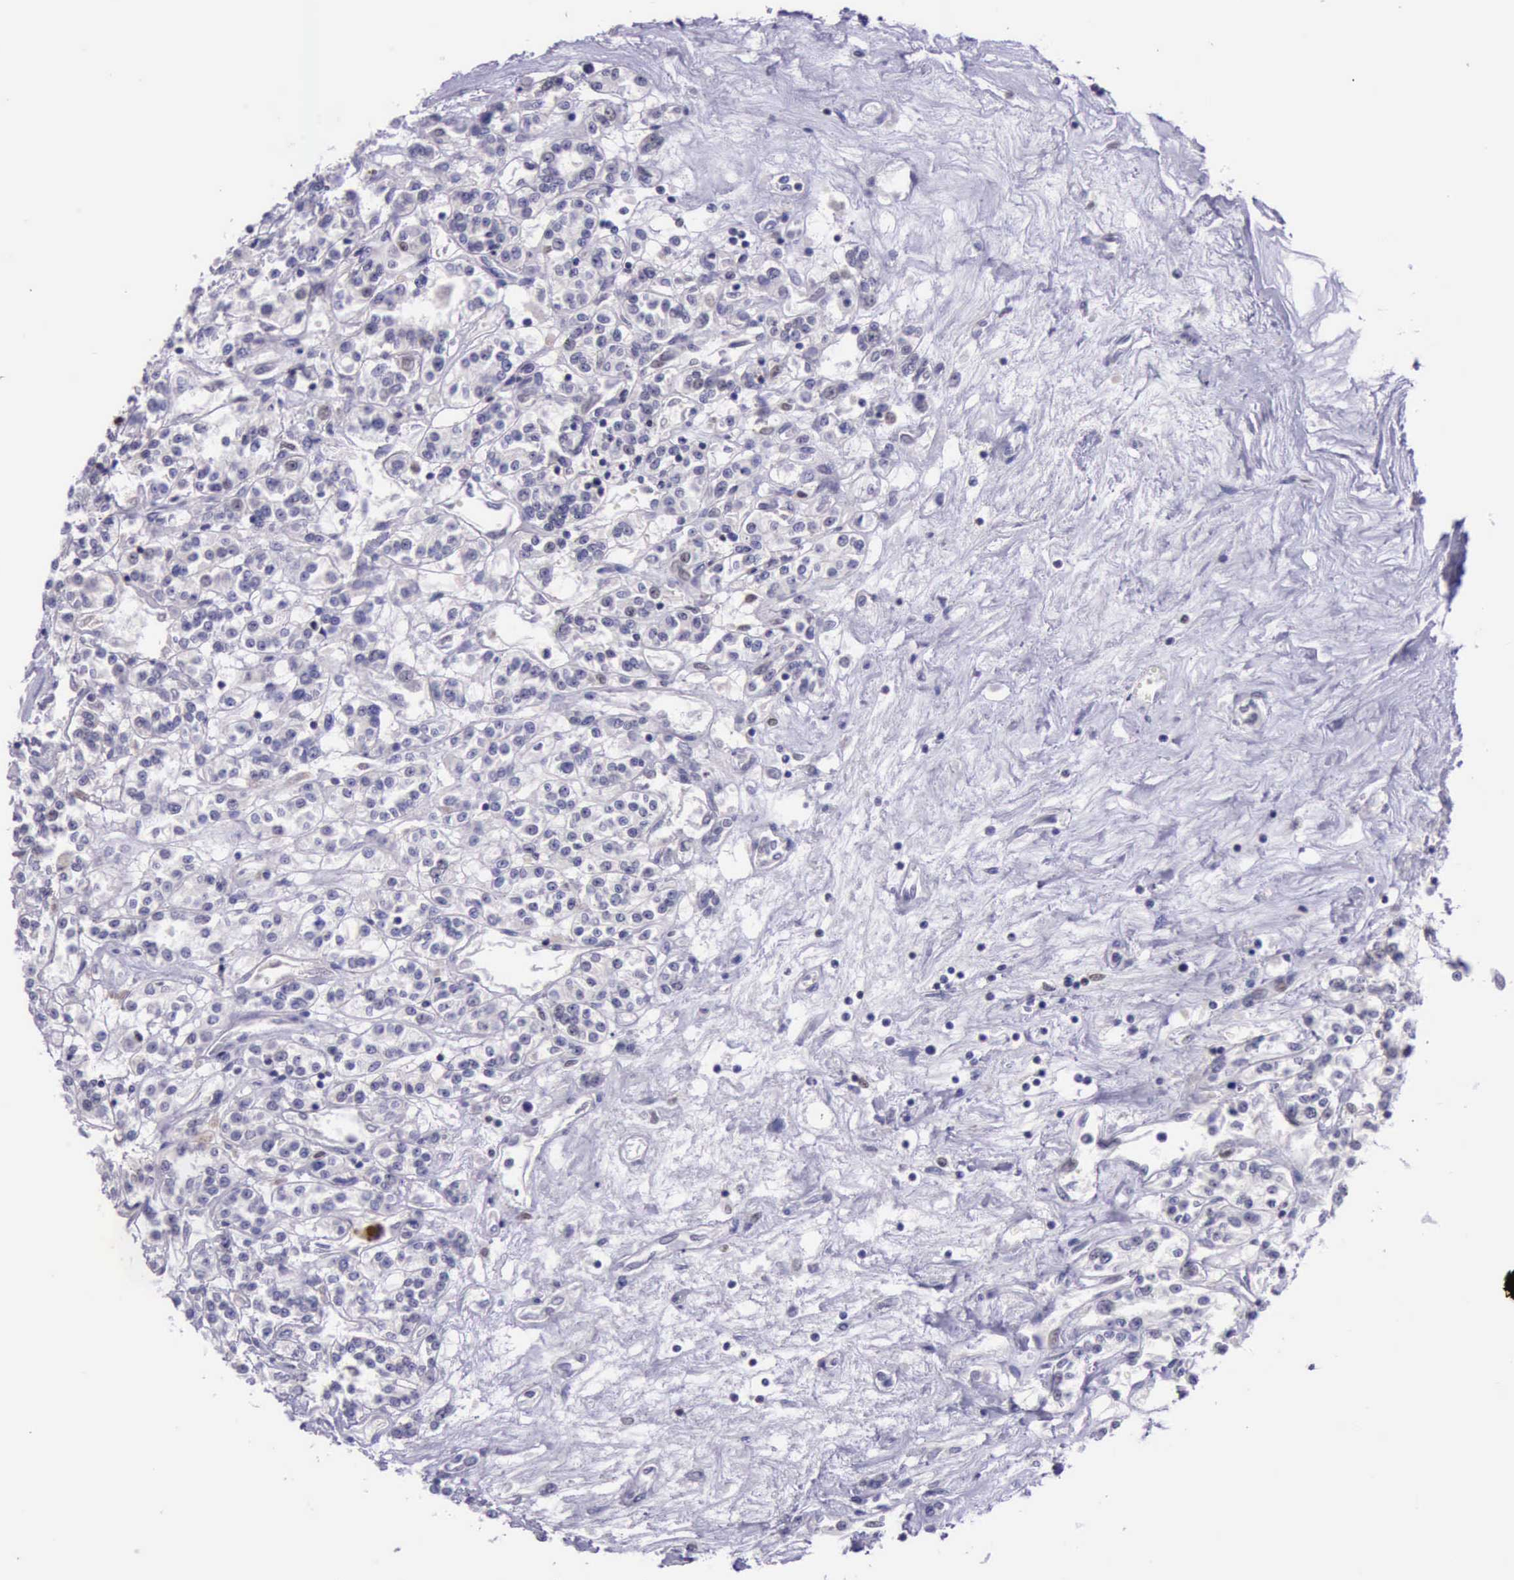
{"staining": {"intensity": "strong", "quantity": "<25%", "location": "nuclear"}, "tissue": "renal cancer", "cell_type": "Tumor cells", "image_type": "cancer", "snomed": [{"axis": "morphology", "description": "Adenocarcinoma, NOS"}, {"axis": "topography", "description": "Kidney"}], "caption": "Adenocarcinoma (renal) stained with a brown dye displays strong nuclear positive positivity in approximately <25% of tumor cells.", "gene": "PARP1", "patient": {"sex": "female", "age": 76}}